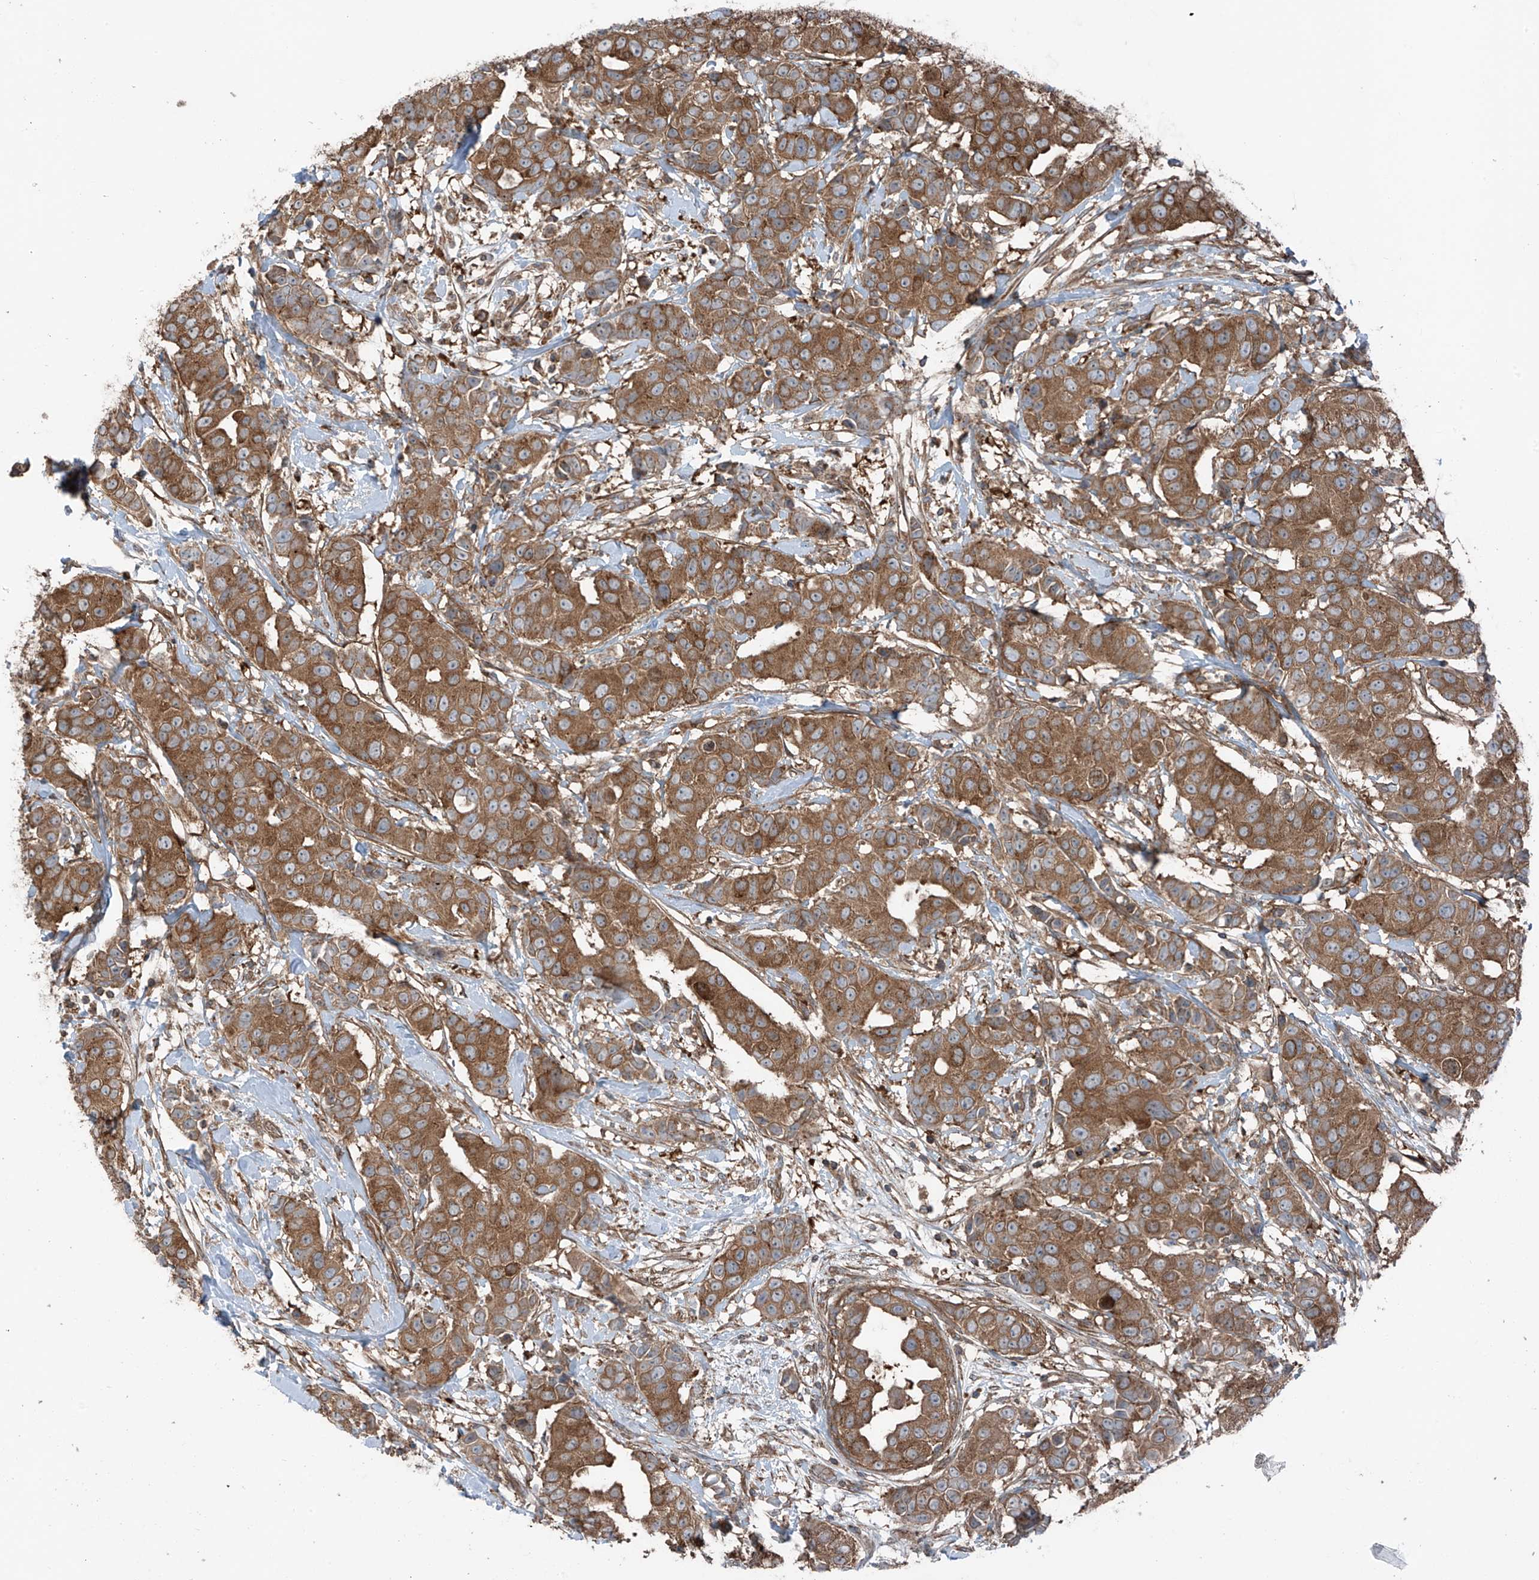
{"staining": {"intensity": "moderate", "quantity": ">75%", "location": "cytoplasmic/membranous"}, "tissue": "breast cancer", "cell_type": "Tumor cells", "image_type": "cancer", "snomed": [{"axis": "morphology", "description": "Normal tissue, NOS"}, {"axis": "morphology", "description": "Duct carcinoma"}, {"axis": "topography", "description": "Breast"}], "caption": "There is medium levels of moderate cytoplasmic/membranous staining in tumor cells of breast invasive ductal carcinoma, as demonstrated by immunohistochemical staining (brown color).", "gene": "TXNDC9", "patient": {"sex": "female", "age": 39}}